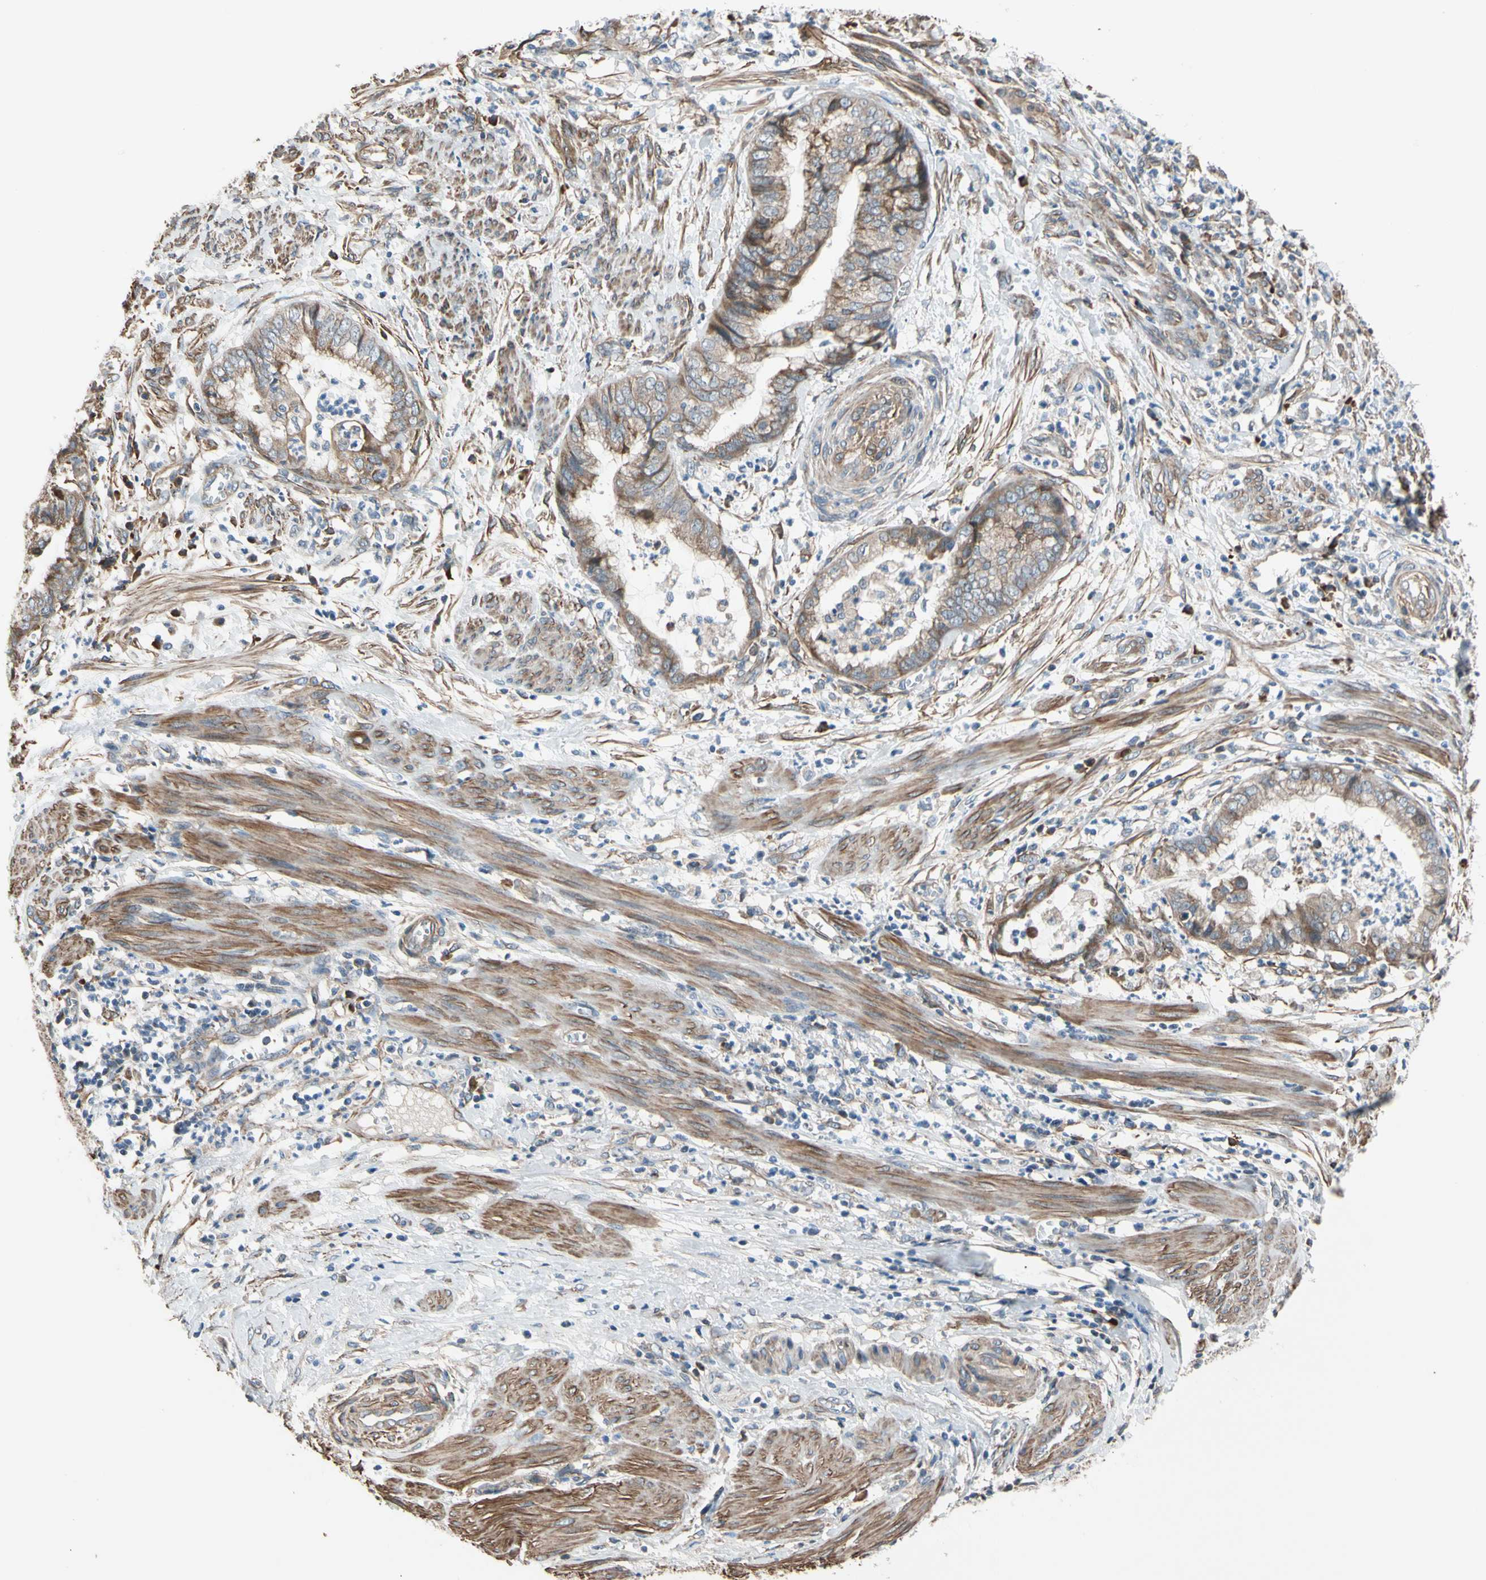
{"staining": {"intensity": "moderate", "quantity": ">75%", "location": "cytoplasmic/membranous"}, "tissue": "endometrial cancer", "cell_type": "Tumor cells", "image_type": "cancer", "snomed": [{"axis": "morphology", "description": "Necrosis, NOS"}, {"axis": "morphology", "description": "Adenocarcinoma, NOS"}, {"axis": "topography", "description": "Endometrium"}], "caption": "Endometrial cancer (adenocarcinoma) stained with a brown dye demonstrates moderate cytoplasmic/membranous positive staining in approximately >75% of tumor cells.", "gene": "LIMK2", "patient": {"sex": "female", "age": 79}}